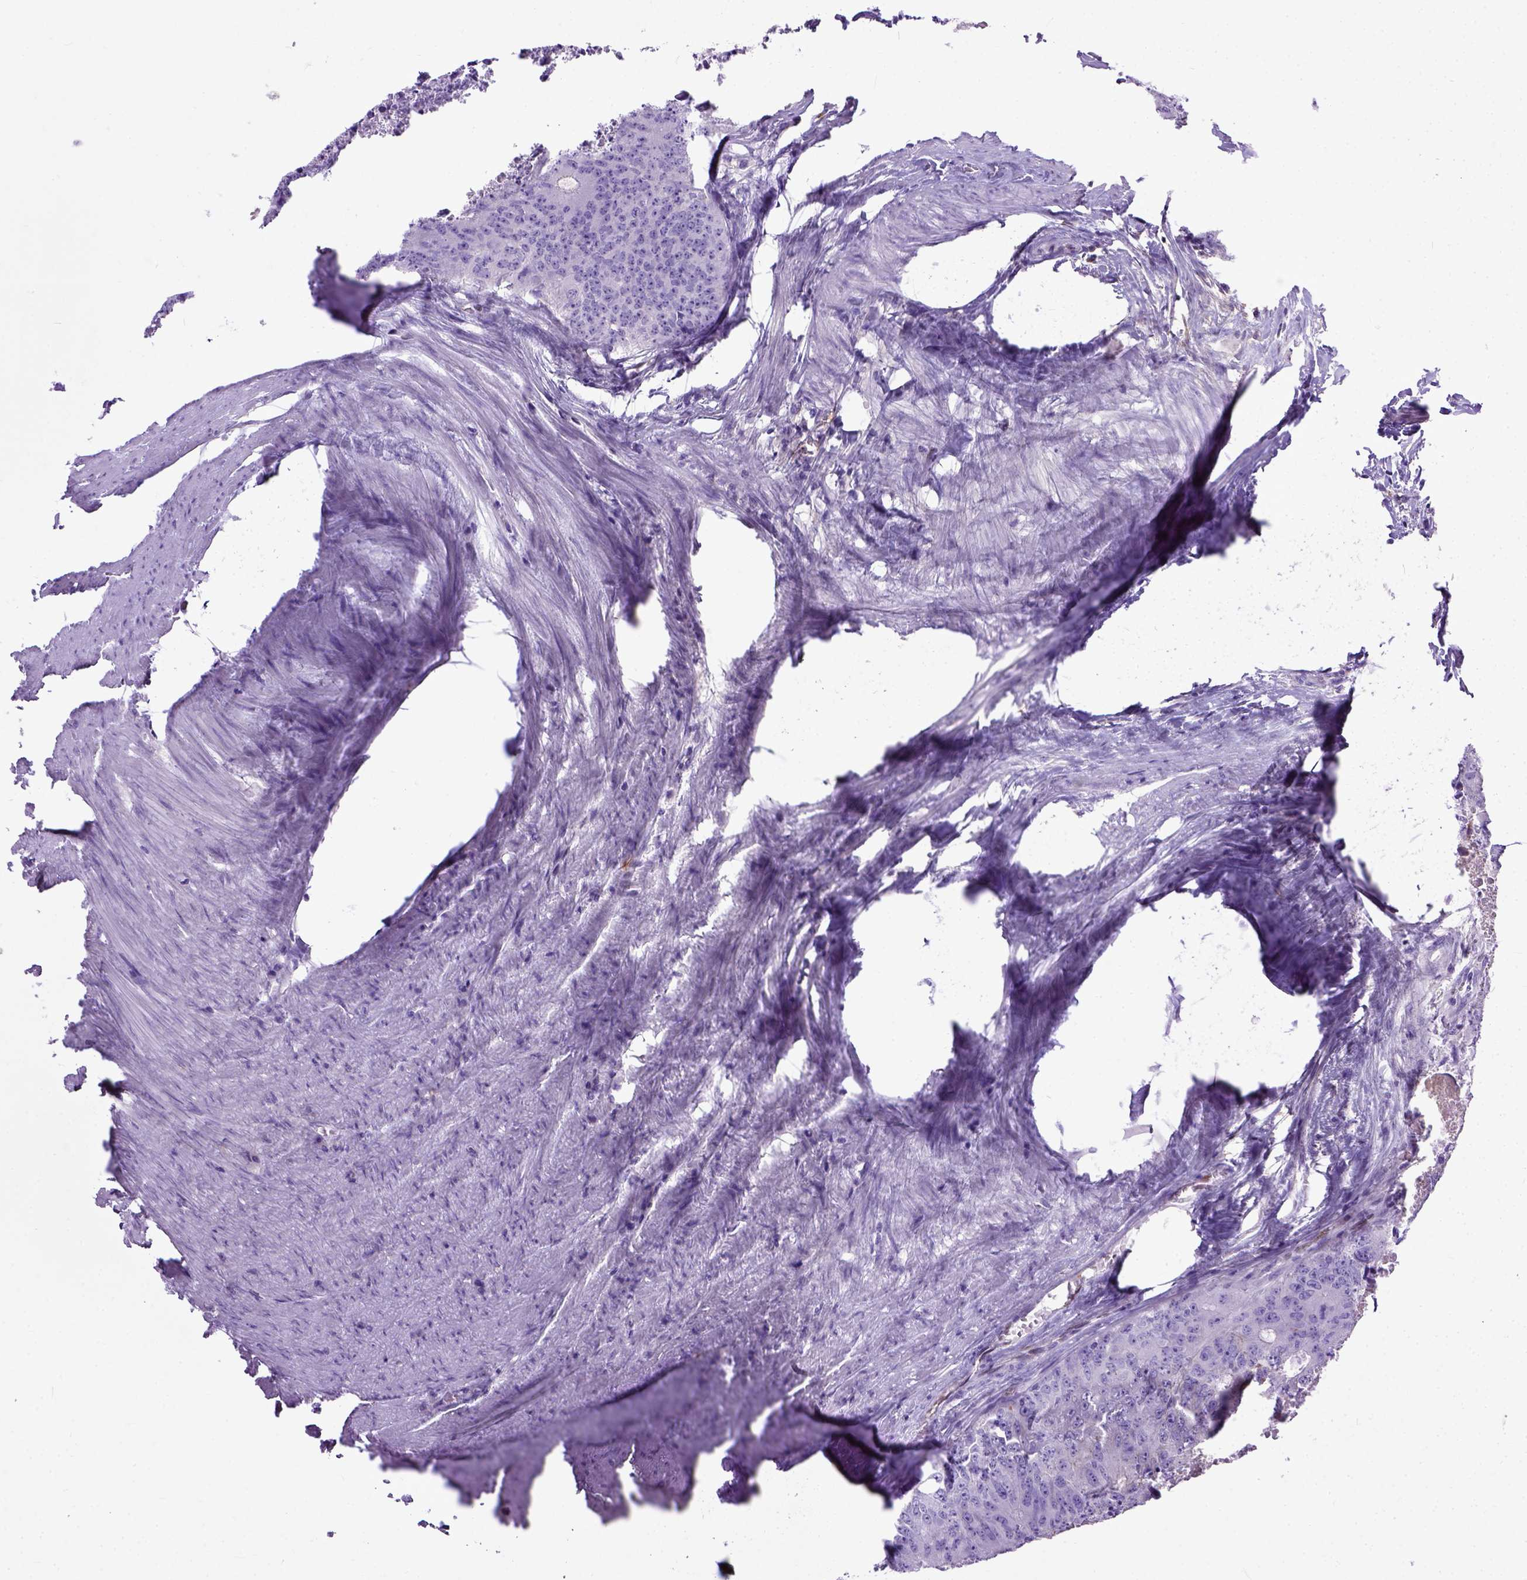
{"staining": {"intensity": "negative", "quantity": "none", "location": "none"}, "tissue": "colorectal cancer", "cell_type": "Tumor cells", "image_type": "cancer", "snomed": [{"axis": "morphology", "description": "Adenocarcinoma, NOS"}, {"axis": "topography", "description": "Colon"}], "caption": "Immunohistochemistry (IHC) histopathology image of neoplastic tissue: colorectal adenocarcinoma stained with DAB displays no significant protein positivity in tumor cells. (DAB immunohistochemistry with hematoxylin counter stain).", "gene": "ADAMTS8", "patient": {"sex": "male", "age": 67}}